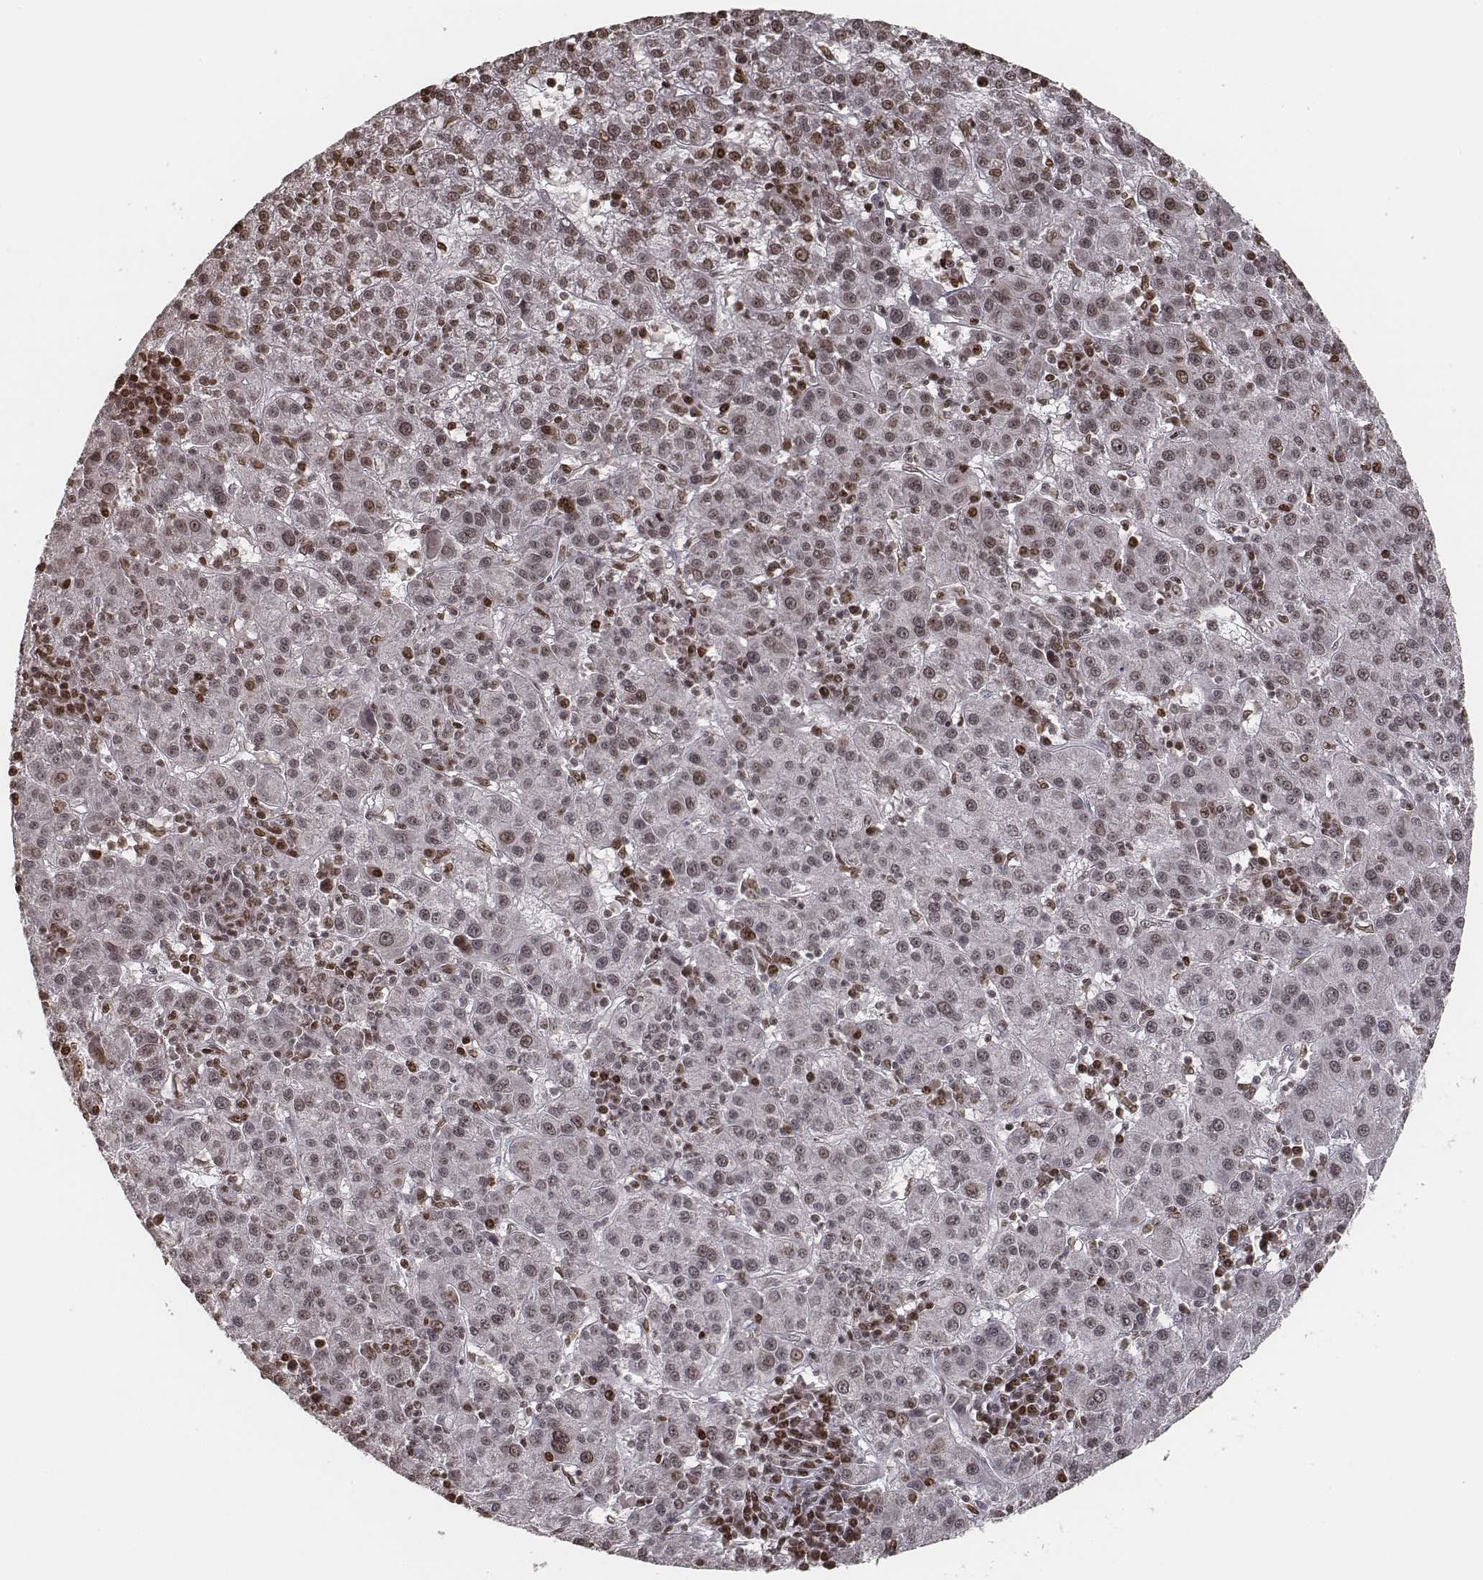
{"staining": {"intensity": "negative", "quantity": "none", "location": "none"}, "tissue": "liver cancer", "cell_type": "Tumor cells", "image_type": "cancer", "snomed": [{"axis": "morphology", "description": "Carcinoma, Hepatocellular, NOS"}, {"axis": "topography", "description": "Liver"}], "caption": "Liver hepatocellular carcinoma was stained to show a protein in brown. There is no significant expression in tumor cells.", "gene": "HMGA2", "patient": {"sex": "female", "age": 60}}